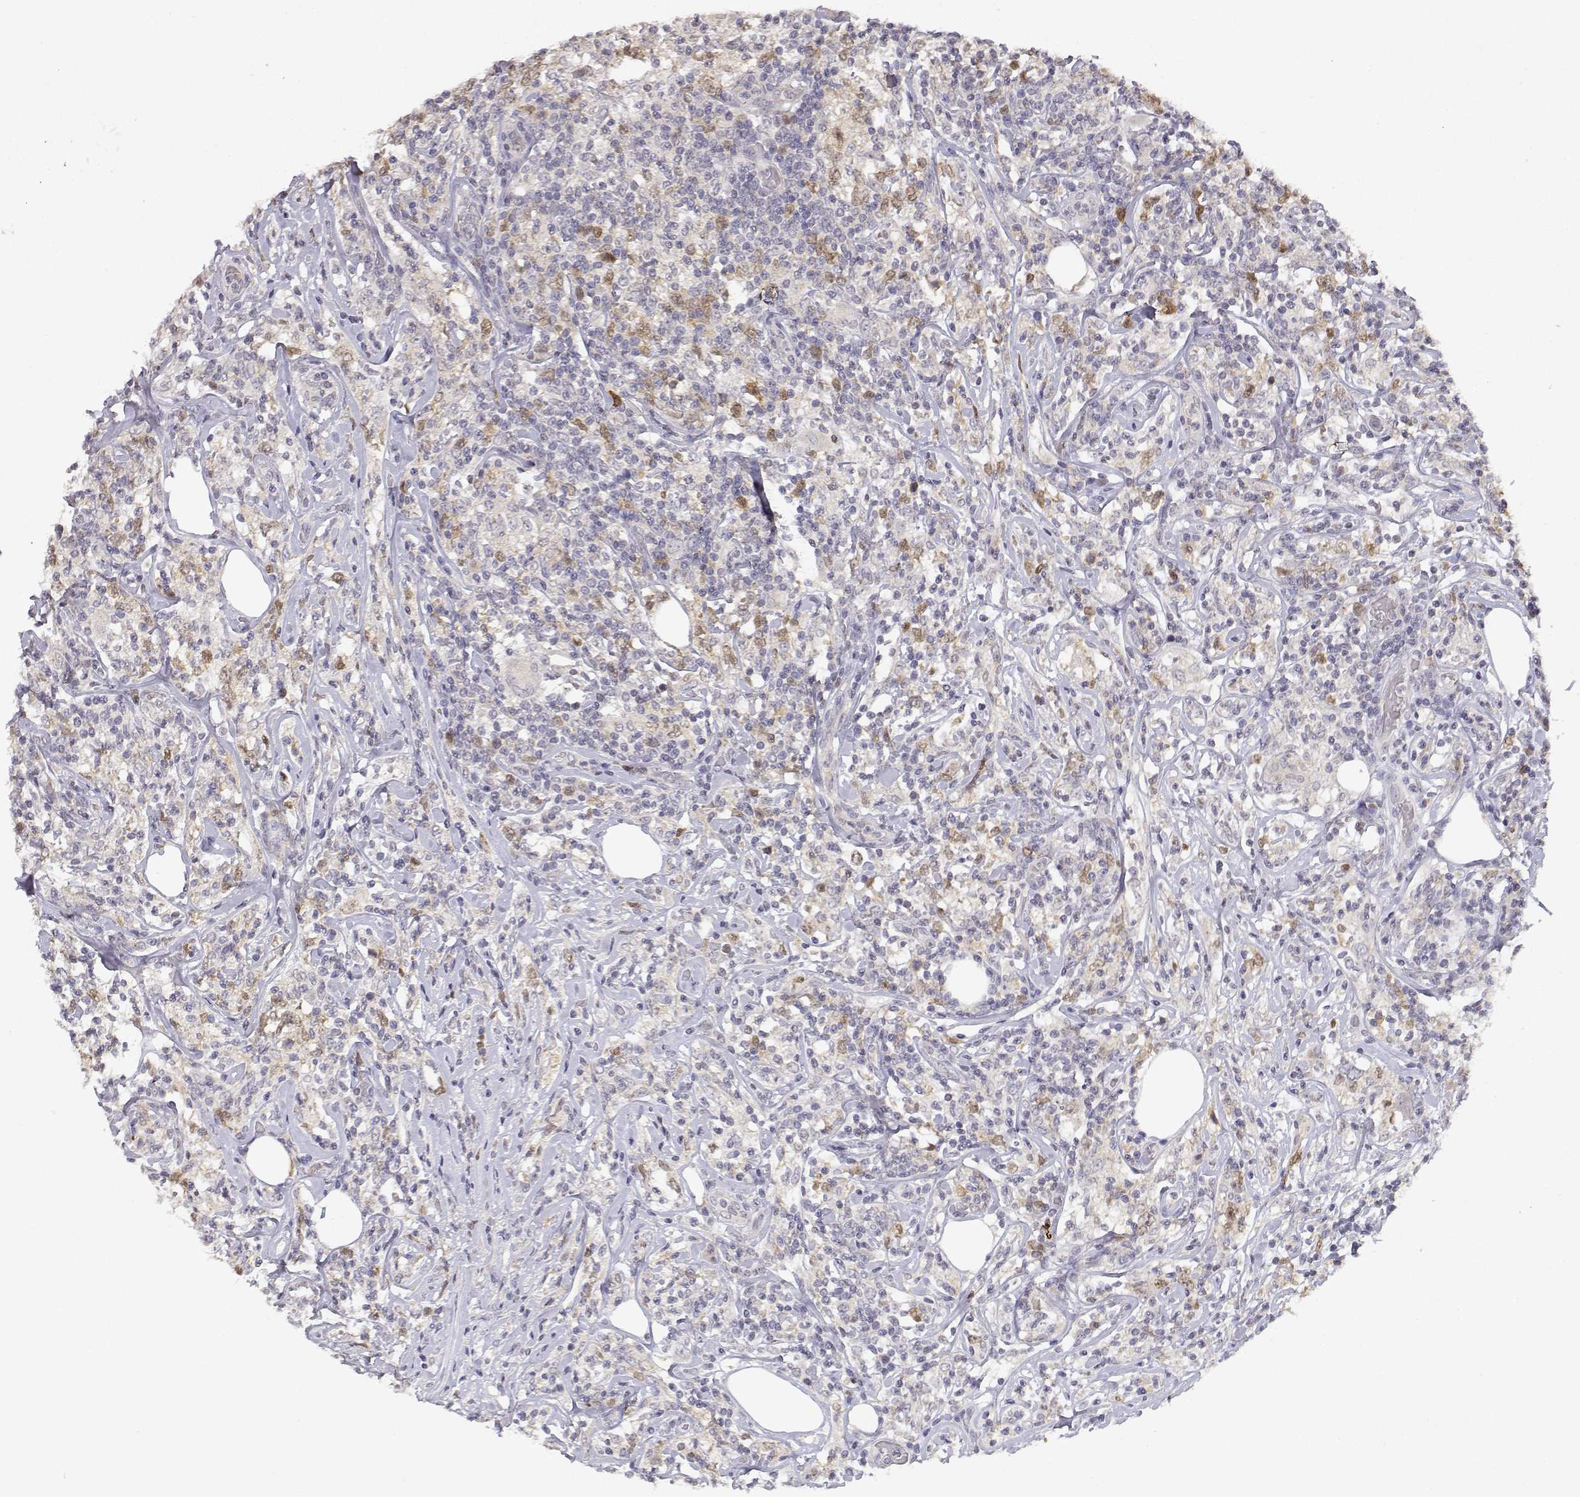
{"staining": {"intensity": "negative", "quantity": "none", "location": "none"}, "tissue": "lymphoma", "cell_type": "Tumor cells", "image_type": "cancer", "snomed": [{"axis": "morphology", "description": "Malignant lymphoma, non-Hodgkin's type, High grade"}, {"axis": "topography", "description": "Lymph node"}], "caption": "Tumor cells are negative for brown protein staining in lymphoma.", "gene": "RAD51", "patient": {"sex": "female", "age": 84}}